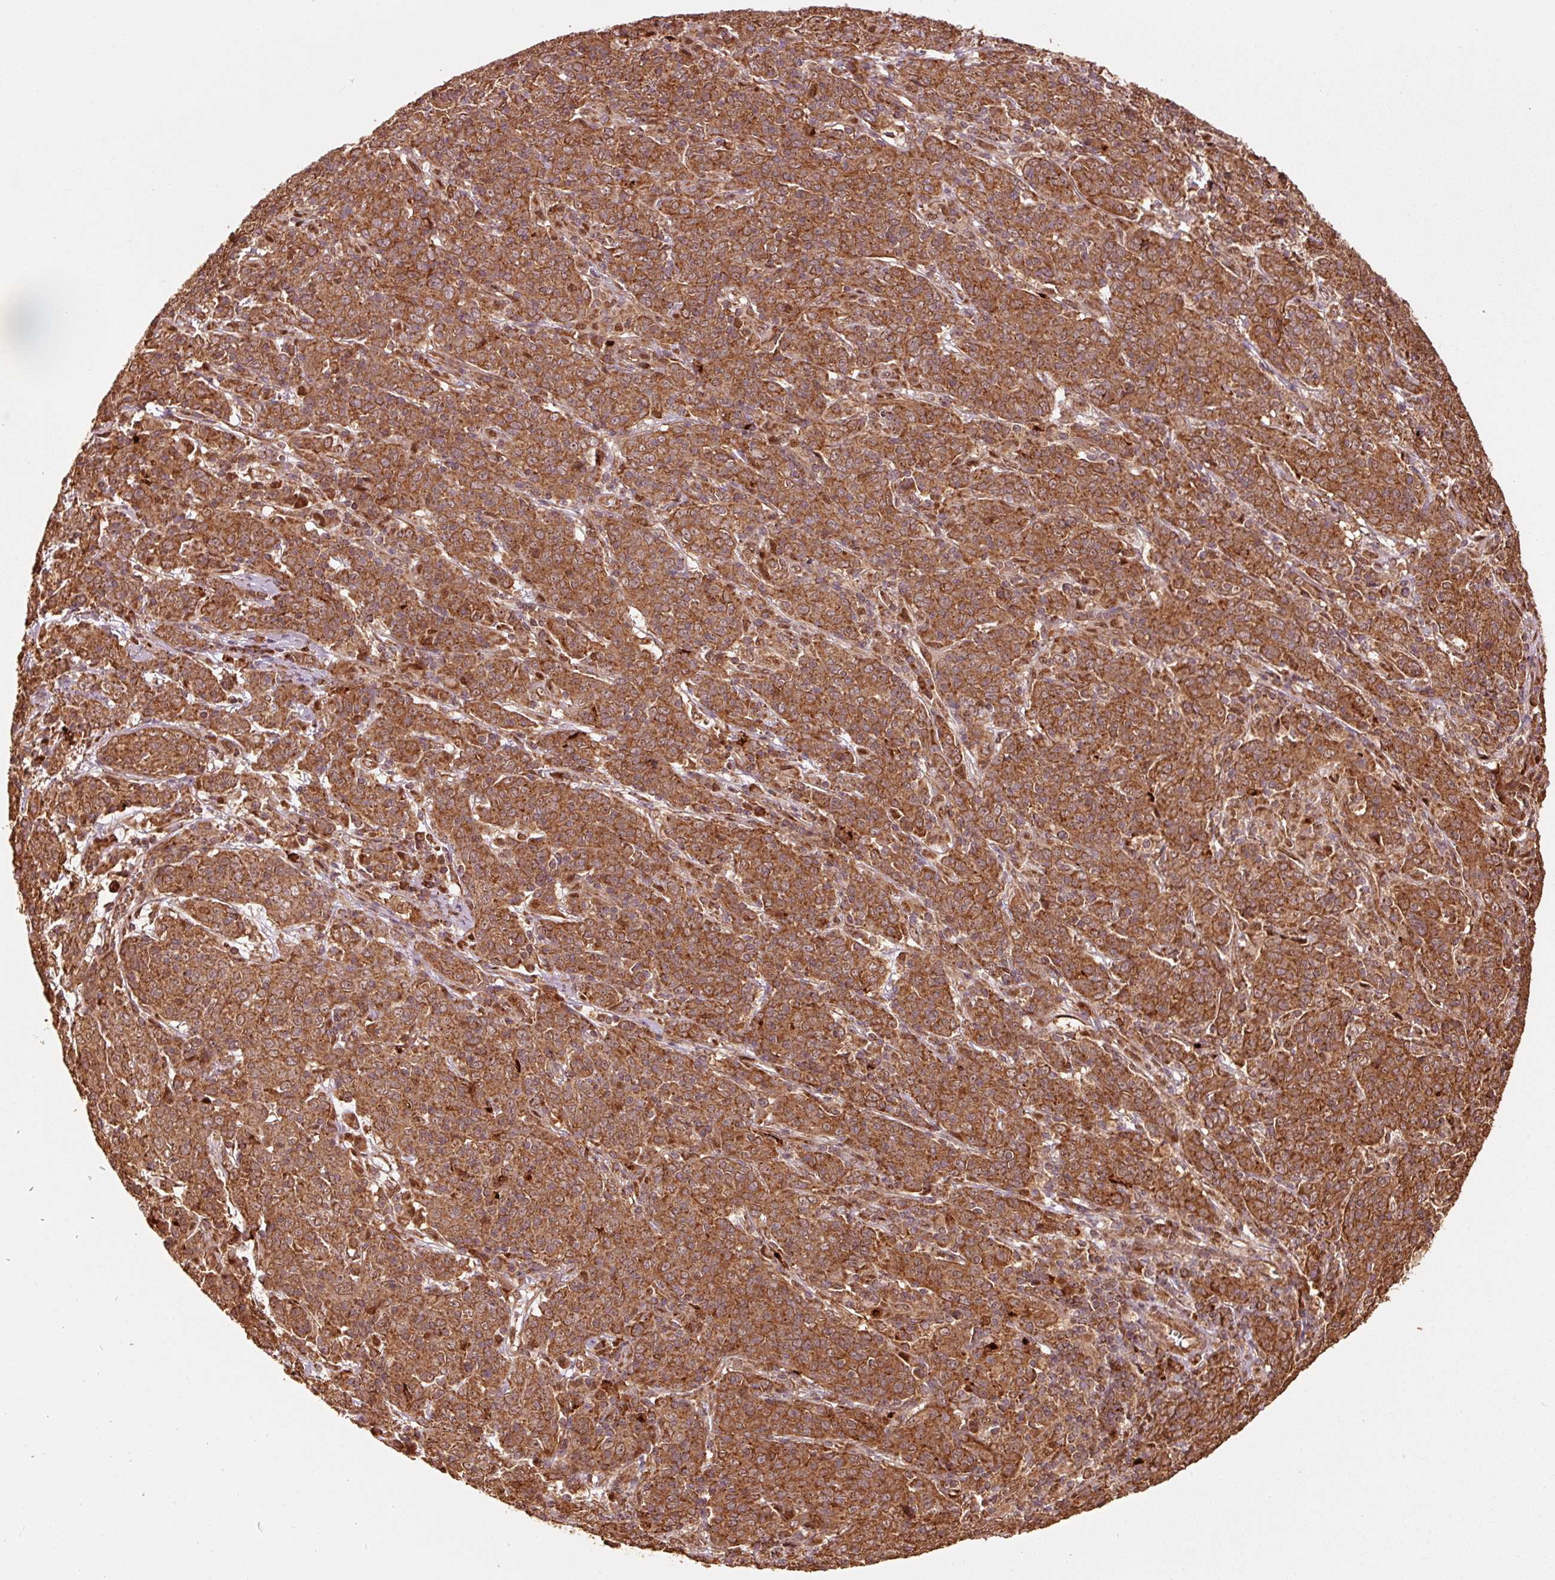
{"staining": {"intensity": "strong", "quantity": ">75%", "location": "cytoplasmic/membranous"}, "tissue": "cervical cancer", "cell_type": "Tumor cells", "image_type": "cancer", "snomed": [{"axis": "morphology", "description": "Squamous cell carcinoma, NOS"}, {"axis": "topography", "description": "Cervix"}], "caption": "This photomicrograph shows immunohistochemistry (IHC) staining of human squamous cell carcinoma (cervical), with high strong cytoplasmic/membranous positivity in about >75% of tumor cells.", "gene": "MRPL16", "patient": {"sex": "female", "age": 67}}